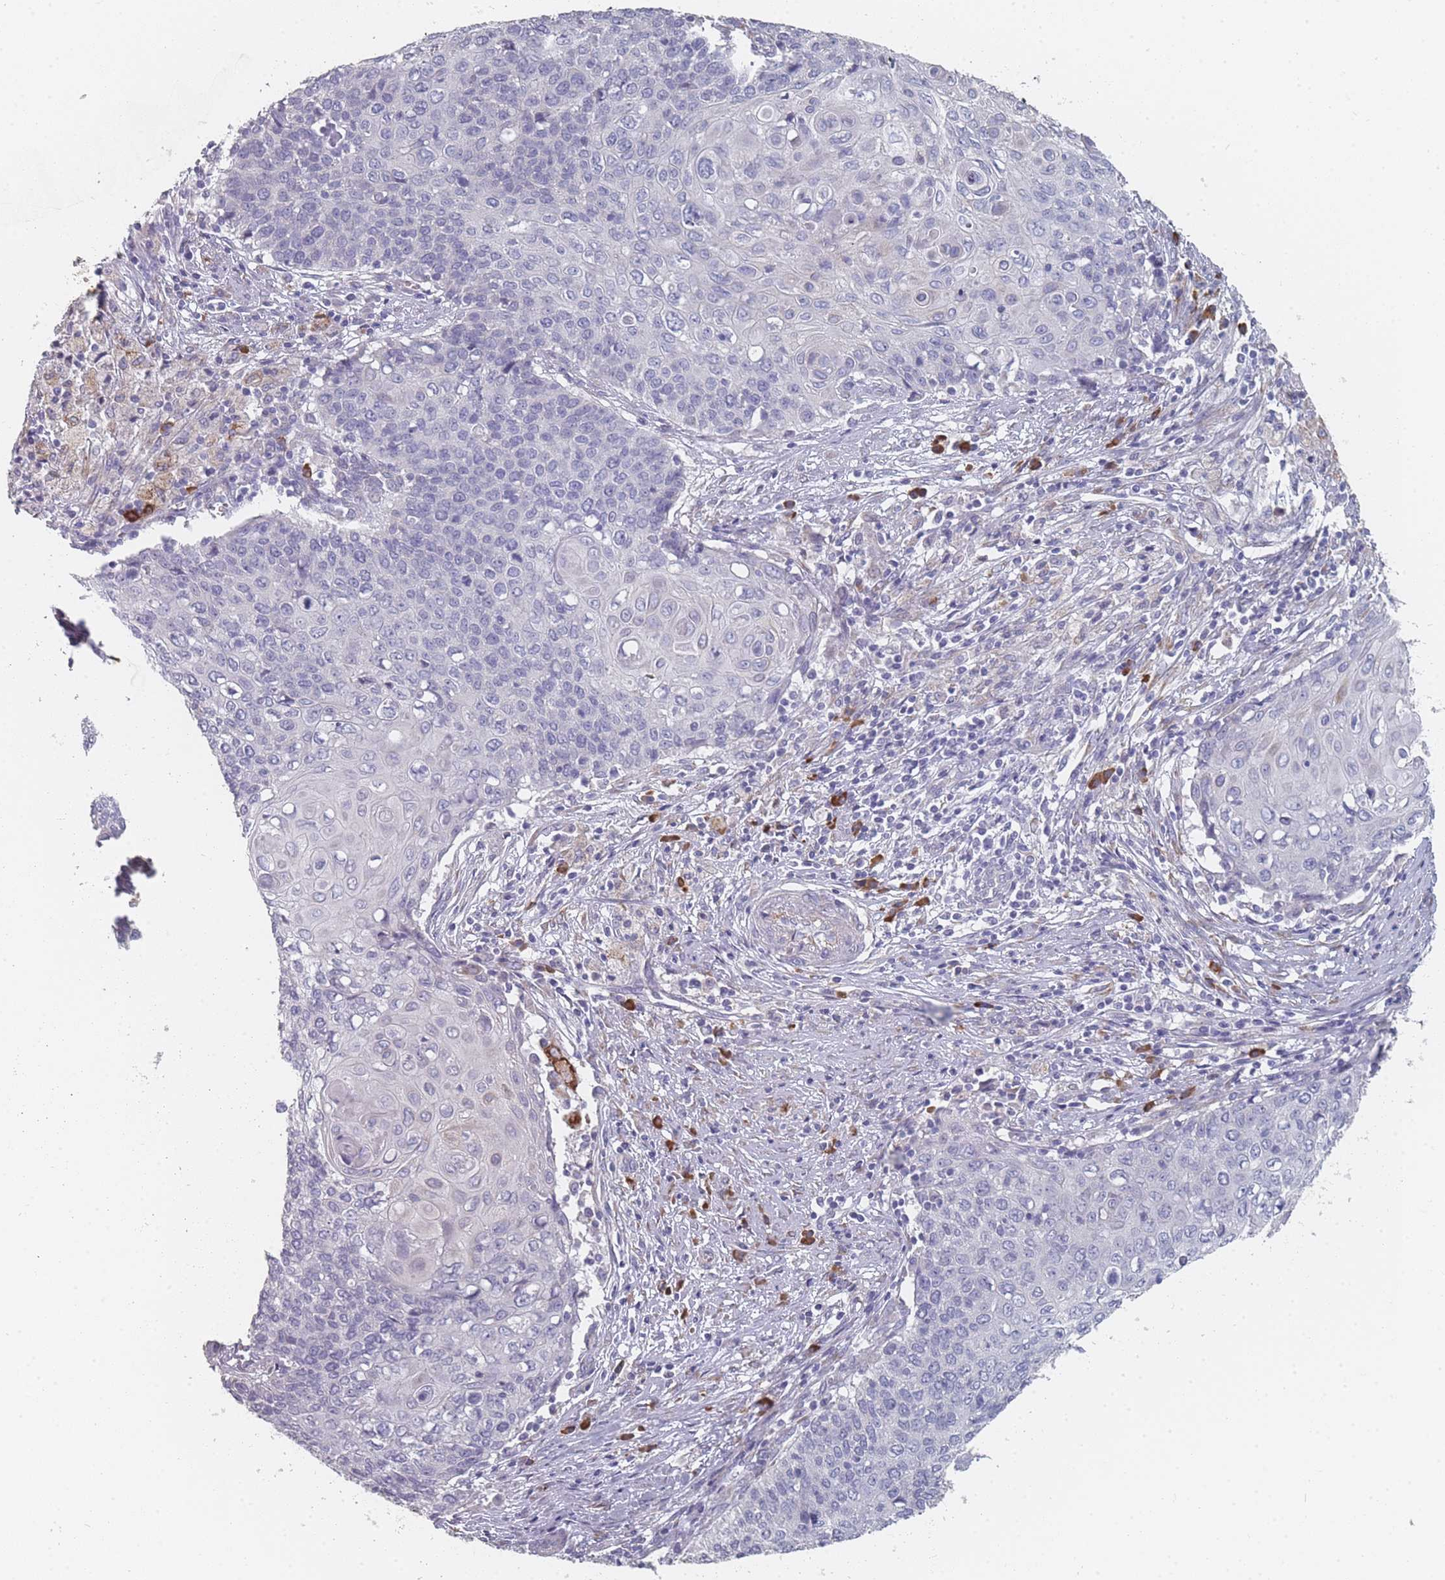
{"staining": {"intensity": "negative", "quantity": "none", "location": "none"}, "tissue": "cervical cancer", "cell_type": "Tumor cells", "image_type": "cancer", "snomed": [{"axis": "morphology", "description": "Squamous cell carcinoma, NOS"}, {"axis": "topography", "description": "Cervix"}], "caption": "Immunohistochemical staining of human cervical cancer exhibits no significant expression in tumor cells.", "gene": "SLC35E4", "patient": {"sex": "female", "age": 39}}